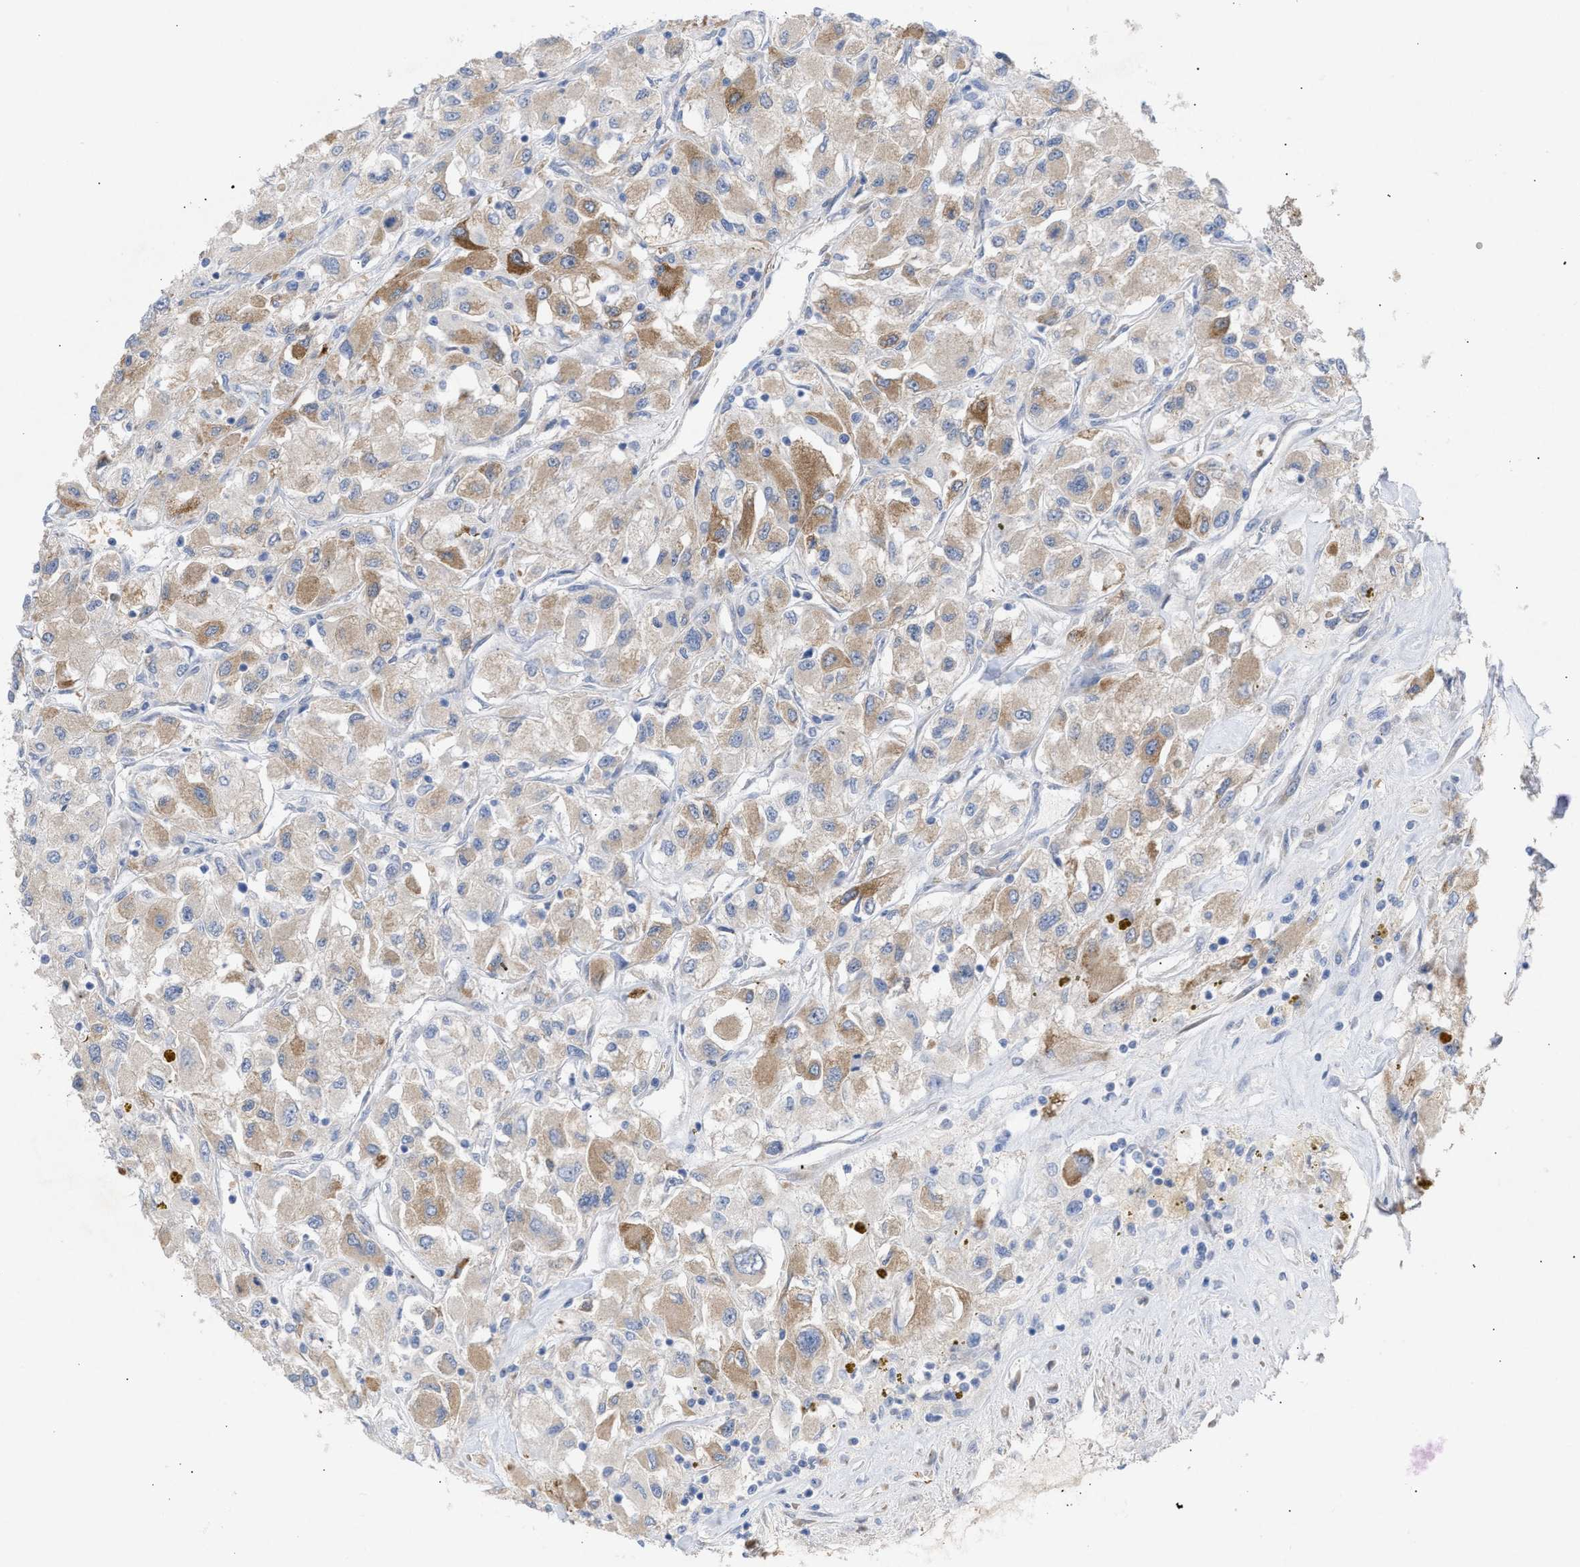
{"staining": {"intensity": "moderate", "quantity": "25%-75%", "location": "cytoplasmic/membranous"}, "tissue": "renal cancer", "cell_type": "Tumor cells", "image_type": "cancer", "snomed": [{"axis": "morphology", "description": "Adenocarcinoma, NOS"}, {"axis": "topography", "description": "Kidney"}], "caption": "IHC of human adenocarcinoma (renal) demonstrates medium levels of moderate cytoplasmic/membranous expression in about 25%-75% of tumor cells.", "gene": "SELENOM", "patient": {"sex": "female", "age": 52}}